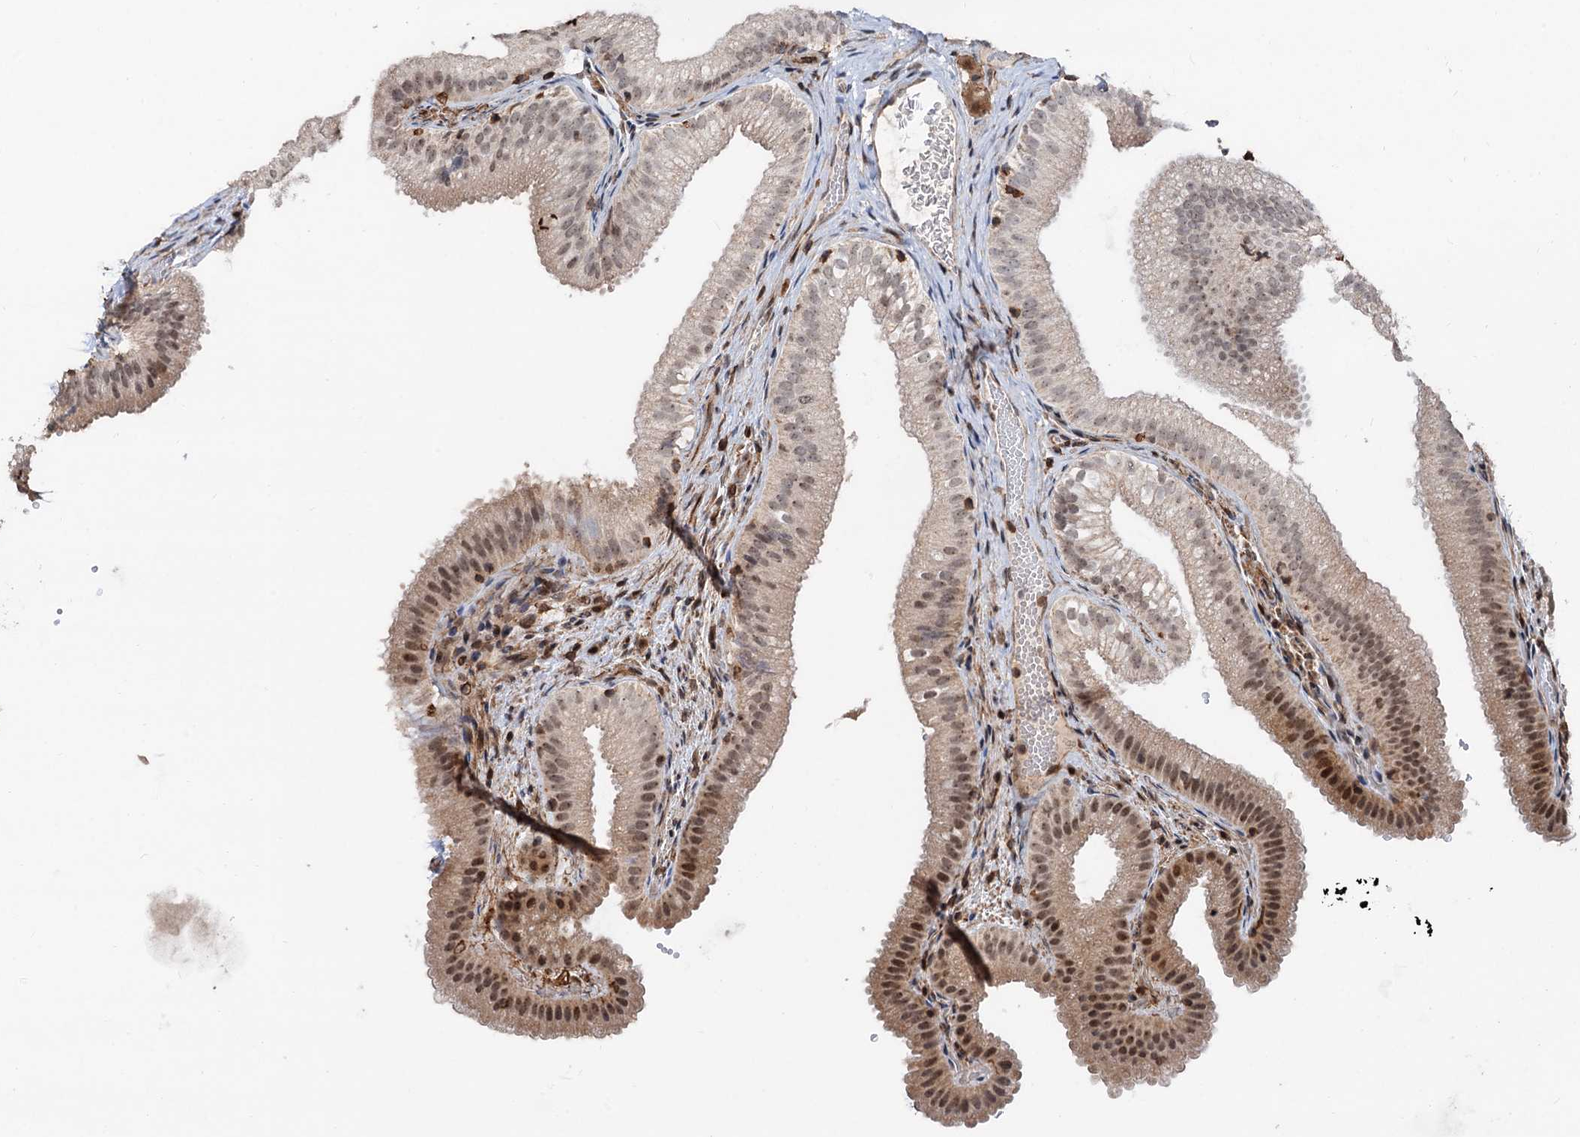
{"staining": {"intensity": "moderate", "quantity": "25%-75%", "location": "nuclear"}, "tissue": "gallbladder", "cell_type": "Glandular cells", "image_type": "normal", "snomed": [{"axis": "morphology", "description": "Normal tissue, NOS"}, {"axis": "topography", "description": "Gallbladder"}], "caption": "Protein analysis of normal gallbladder demonstrates moderate nuclear expression in approximately 25%-75% of glandular cells.", "gene": "TMA16", "patient": {"sex": "female", "age": 30}}